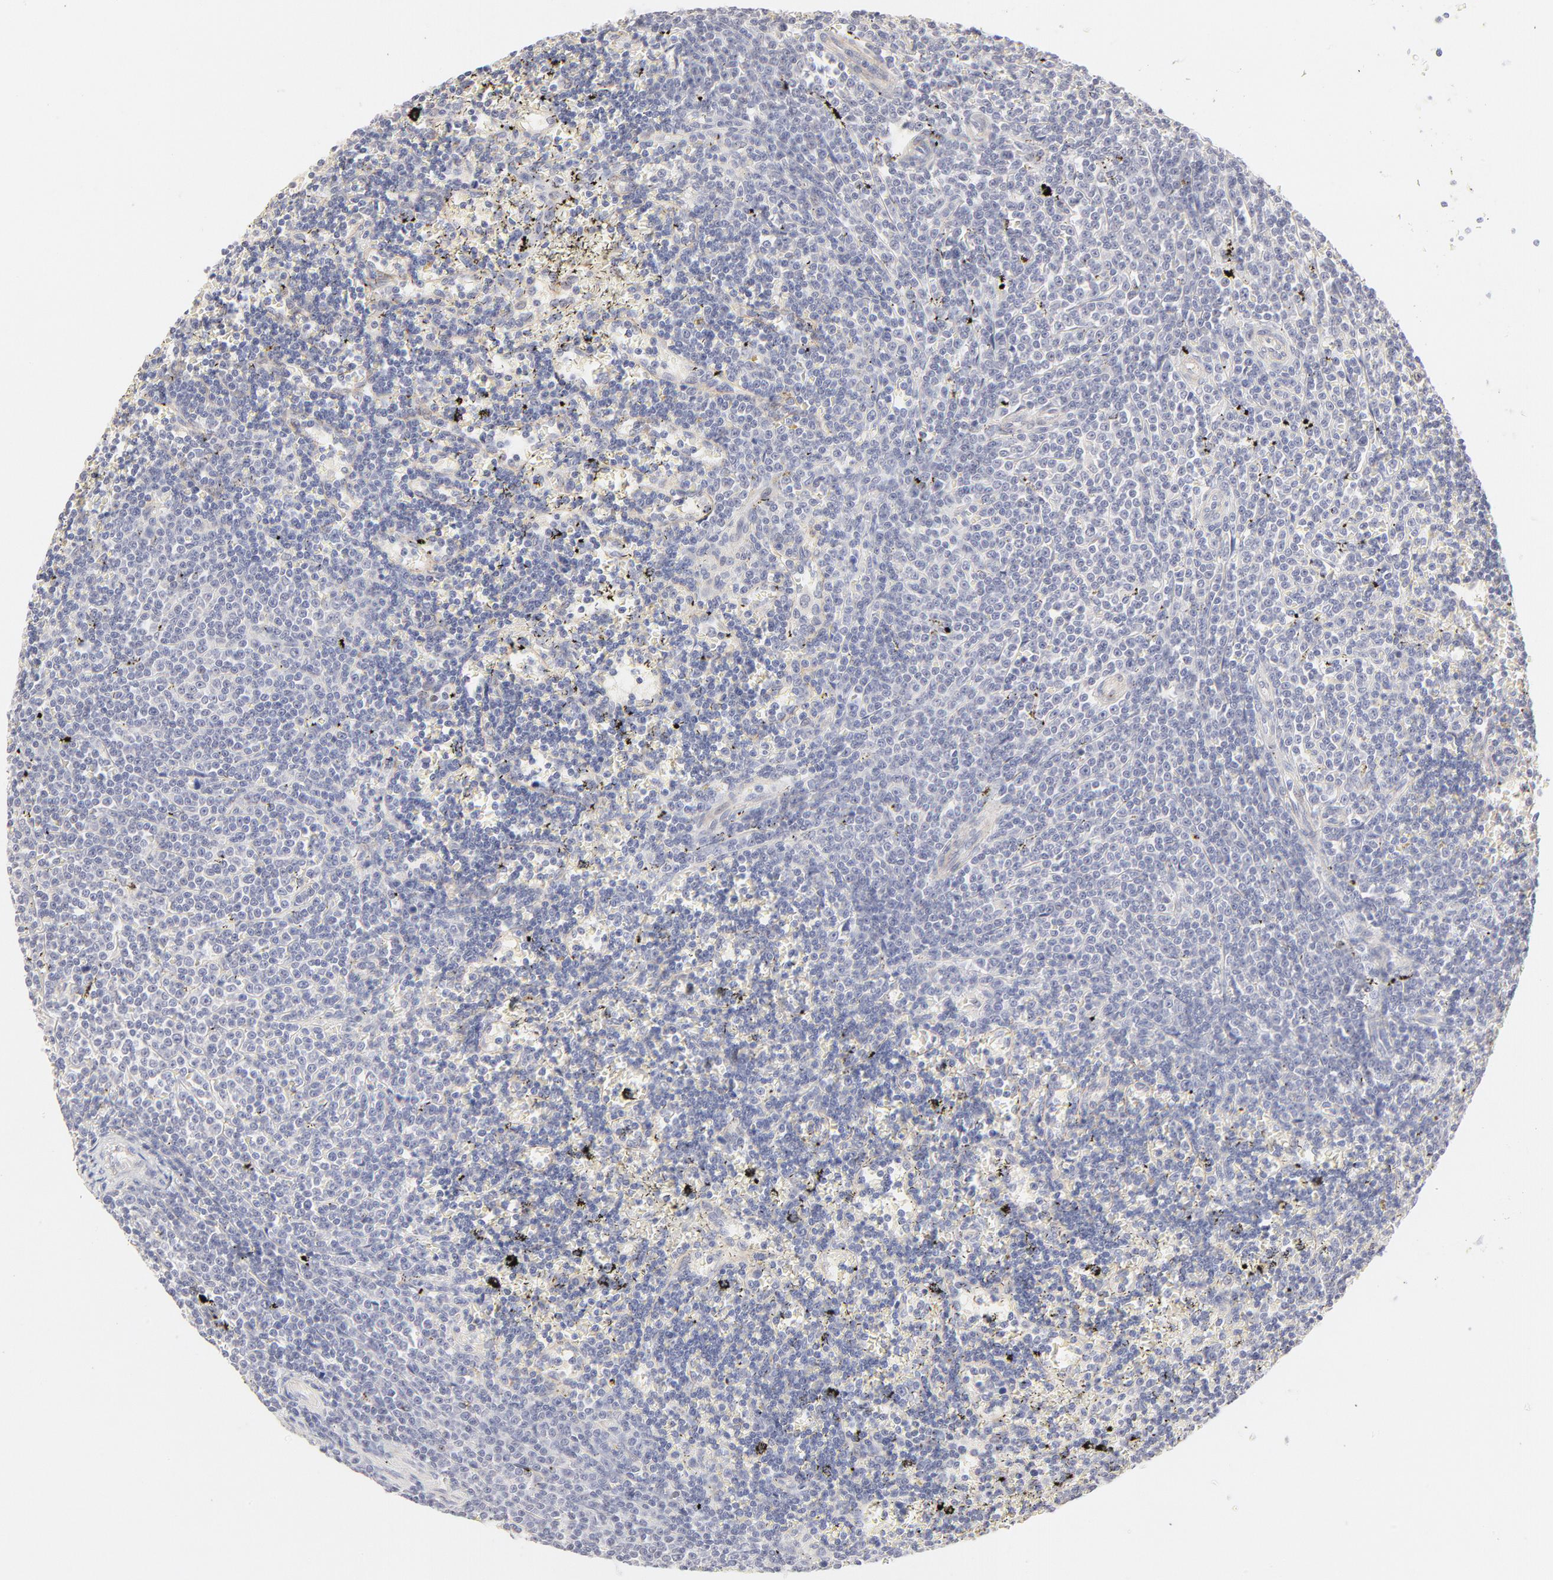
{"staining": {"intensity": "negative", "quantity": "none", "location": "none"}, "tissue": "lymphoma", "cell_type": "Tumor cells", "image_type": "cancer", "snomed": [{"axis": "morphology", "description": "Malignant lymphoma, non-Hodgkin's type, Low grade"}, {"axis": "topography", "description": "Spleen"}], "caption": "Tumor cells are negative for brown protein staining in lymphoma.", "gene": "ELF3", "patient": {"sex": "male", "age": 60}}